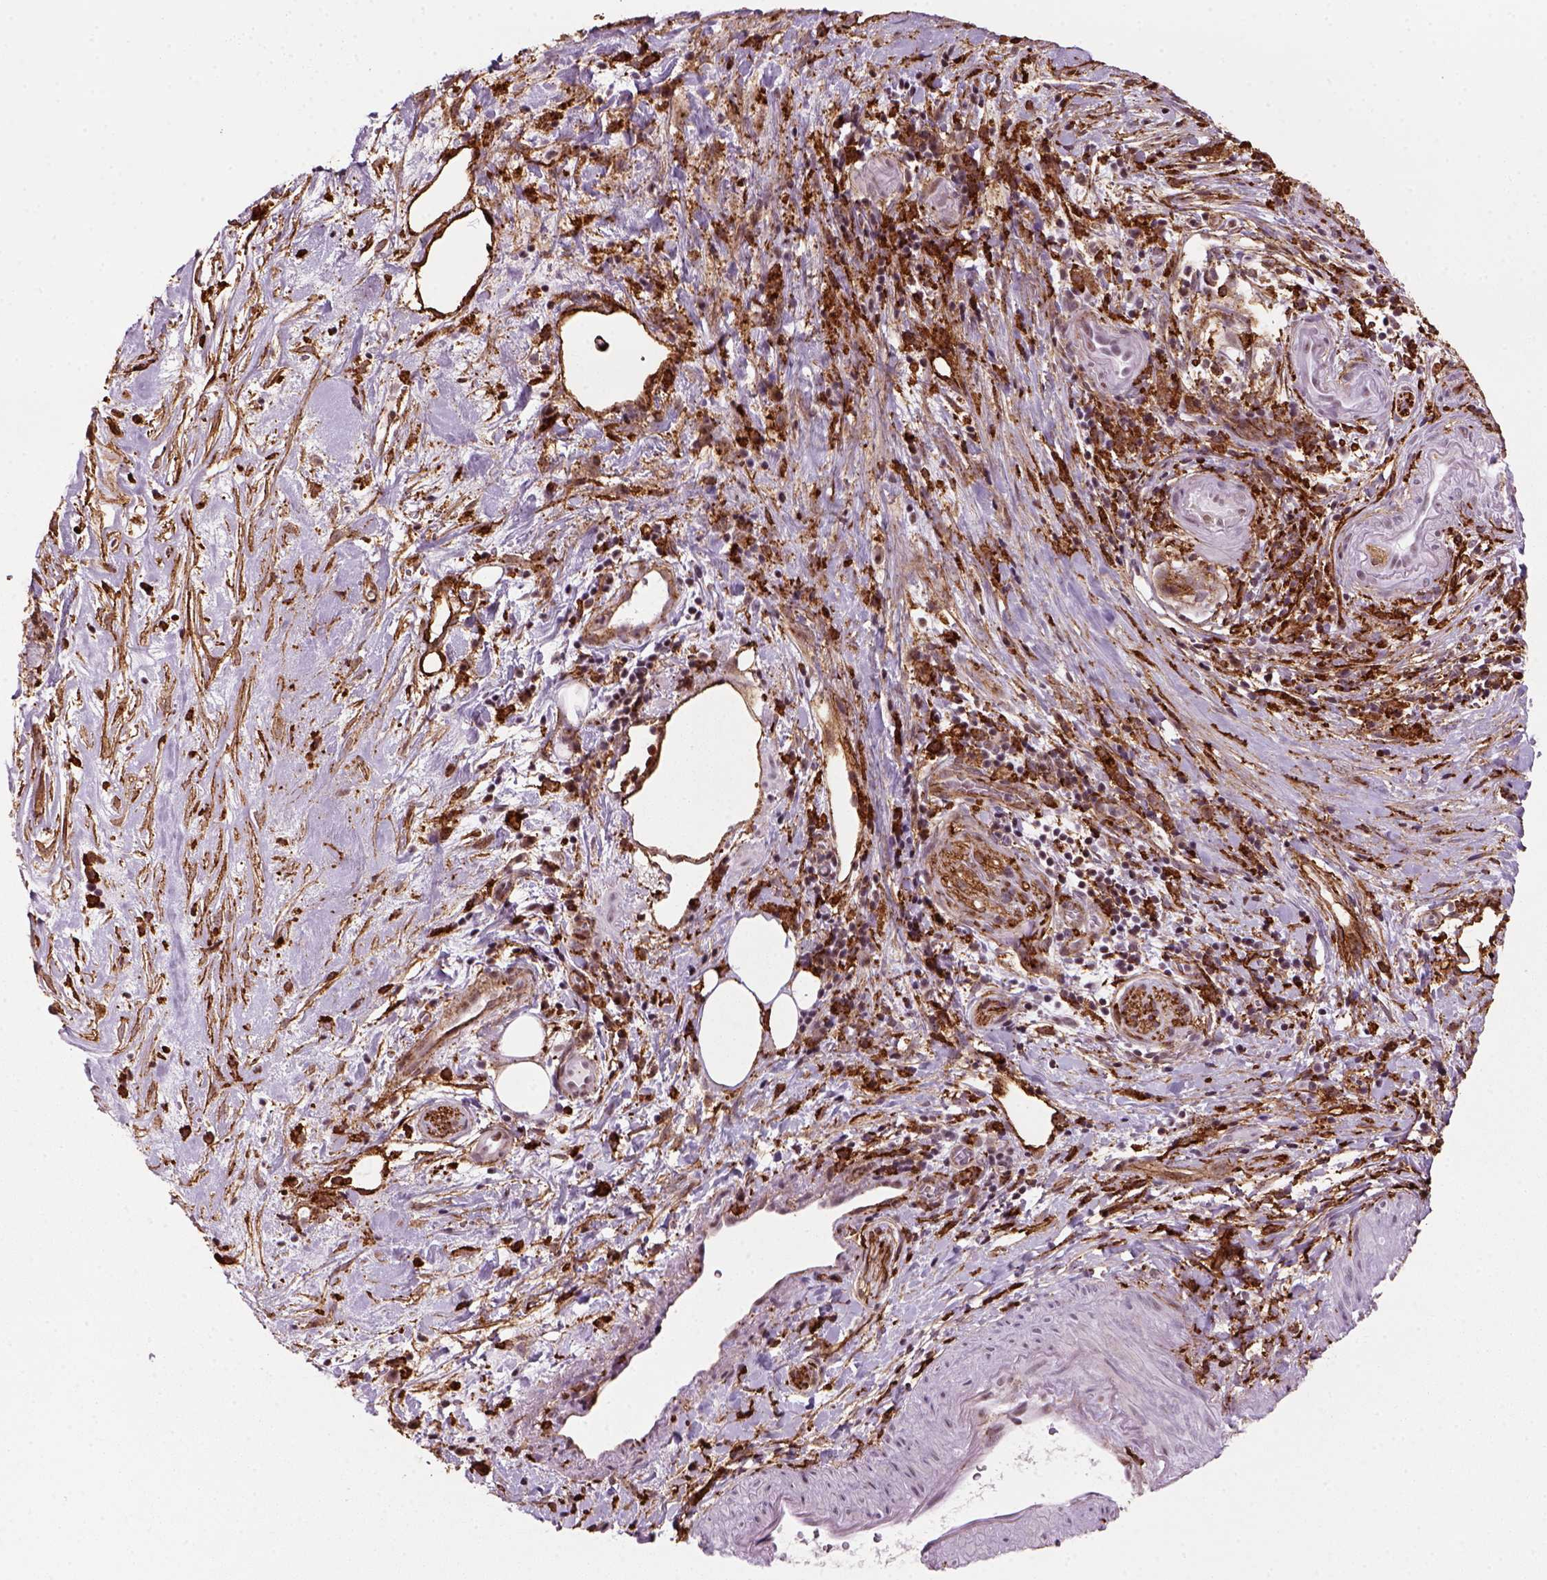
{"staining": {"intensity": "strong", "quantity": "25%-75%", "location": "cytoplasmic/membranous"}, "tissue": "pancreatic cancer", "cell_type": "Tumor cells", "image_type": "cancer", "snomed": [{"axis": "morphology", "description": "Adenocarcinoma, NOS"}, {"axis": "topography", "description": "Pancreas"}], "caption": "A high amount of strong cytoplasmic/membranous expression is appreciated in about 25%-75% of tumor cells in adenocarcinoma (pancreatic) tissue.", "gene": "MARCKS", "patient": {"sex": "male", "age": 44}}